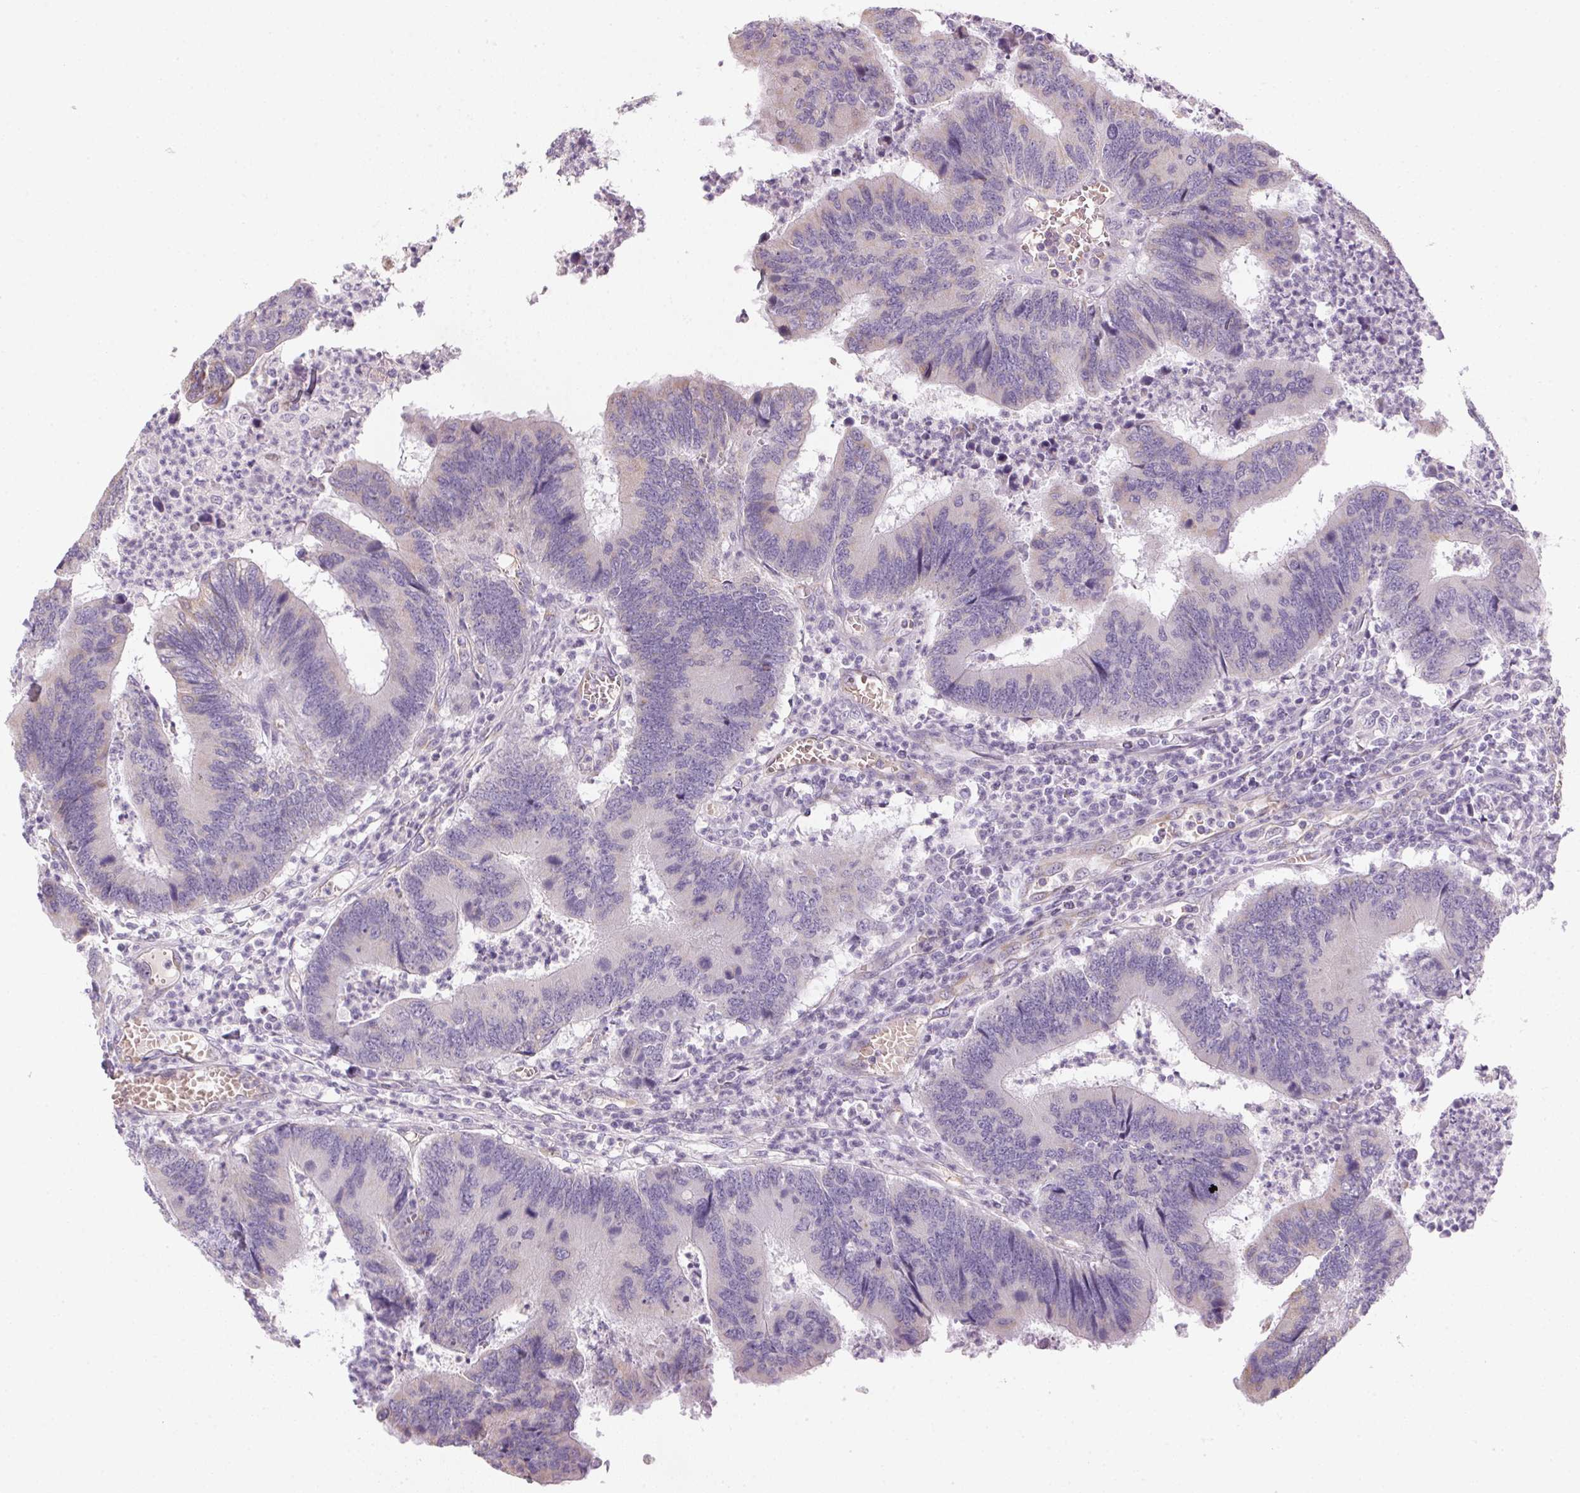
{"staining": {"intensity": "weak", "quantity": "<25%", "location": "cytoplasmic/membranous"}, "tissue": "colorectal cancer", "cell_type": "Tumor cells", "image_type": "cancer", "snomed": [{"axis": "morphology", "description": "Adenocarcinoma, NOS"}, {"axis": "topography", "description": "Colon"}], "caption": "IHC image of neoplastic tissue: human colorectal cancer (adenocarcinoma) stained with DAB shows no significant protein expression in tumor cells.", "gene": "SMYD1", "patient": {"sex": "female", "age": 67}}